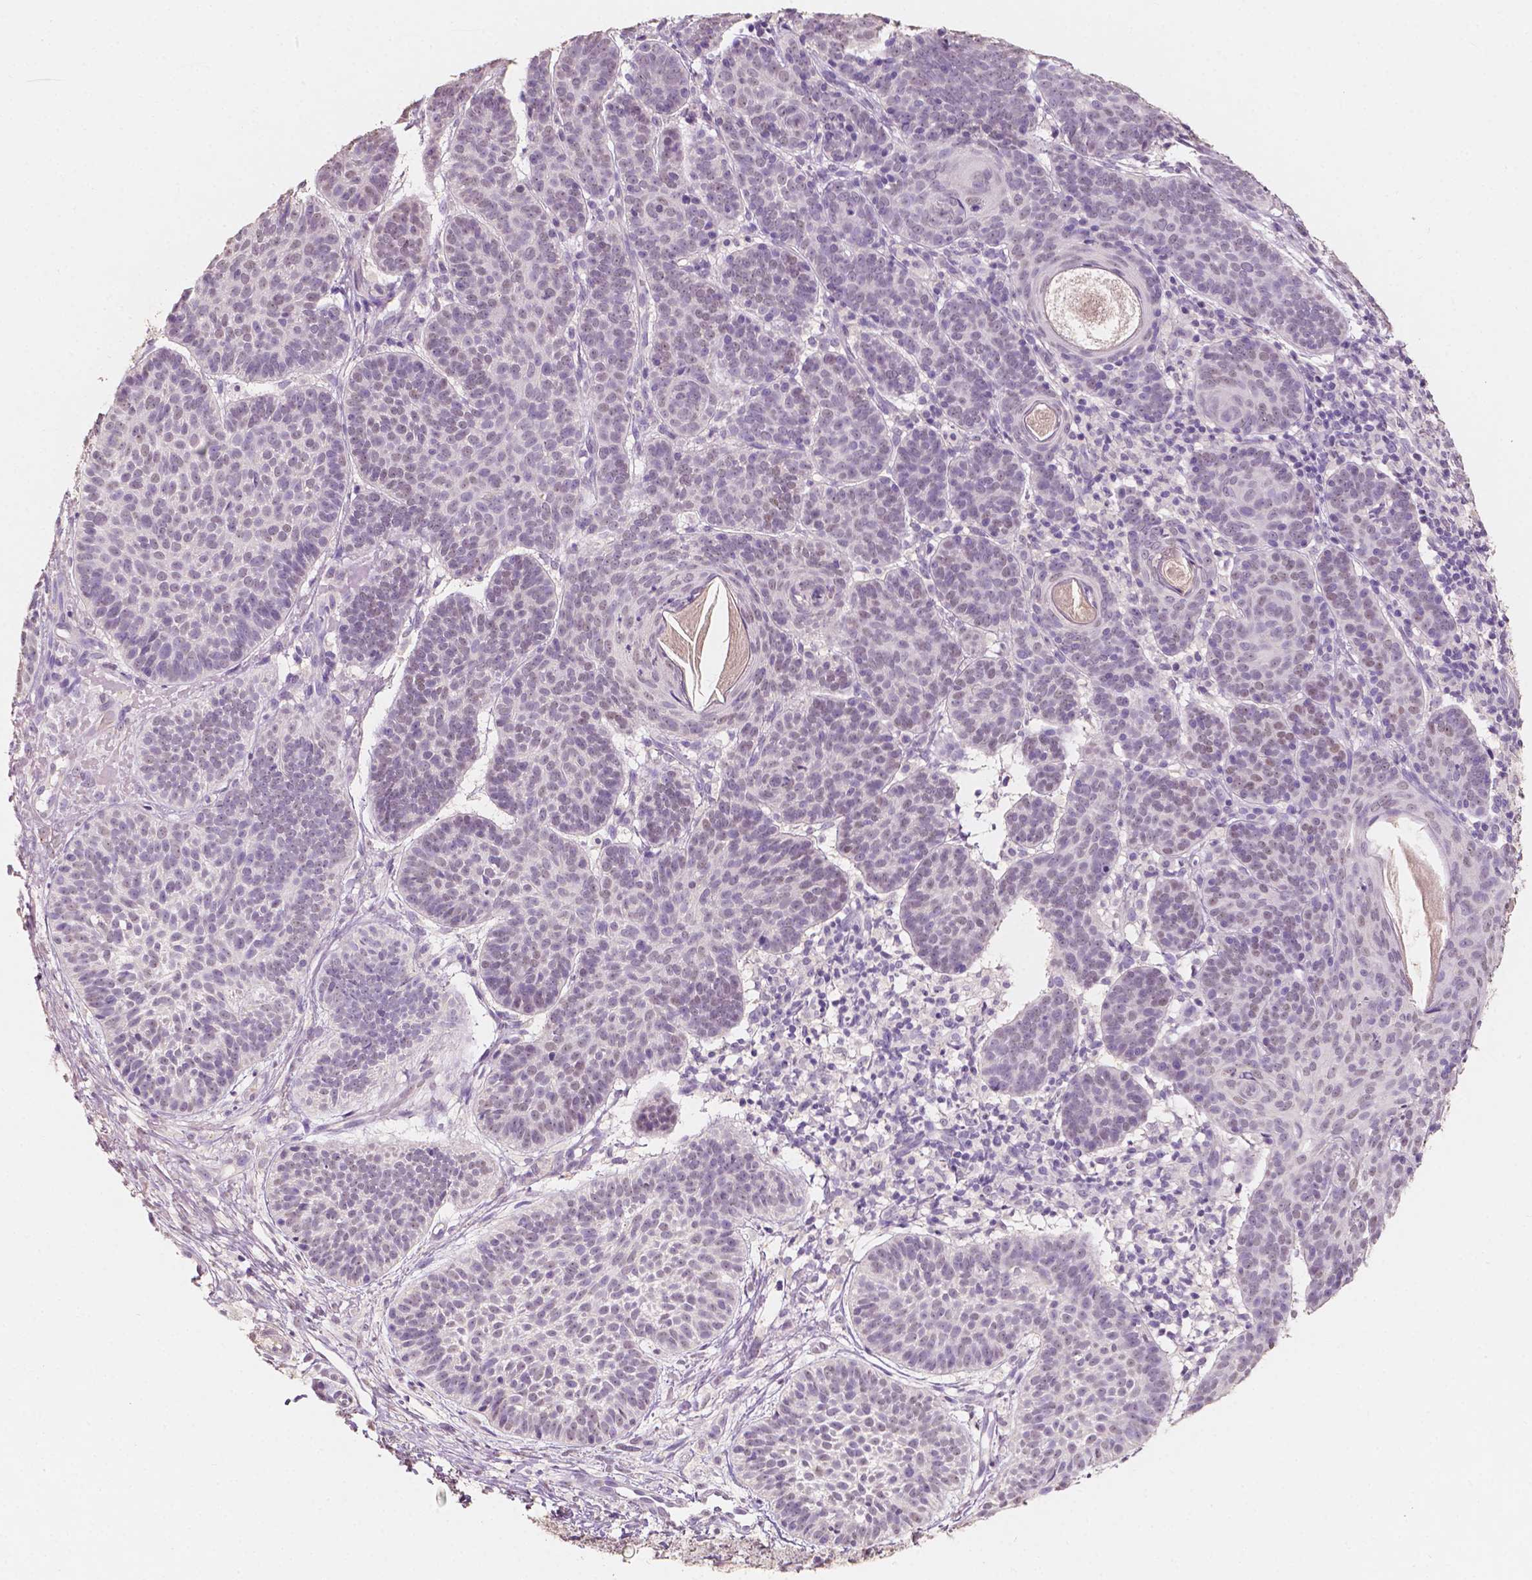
{"staining": {"intensity": "negative", "quantity": "none", "location": "none"}, "tissue": "skin cancer", "cell_type": "Tumor cells", "image_type": "cancer", "snomed": [{"axis": "morphology", "description": "Basal cell carcinoma"}, {"axis": "topography", "description": "Skin"}], "caption": "High magnification brightfield microscopy of skin cancer stained with DAB (3,3'-diaminobenzidine) (brown) and counterstained with hematoxylin (blue): tumor cells show no significant staining.", "gene": "SOX15", "patient": {"sex": "male", "age": 72}}